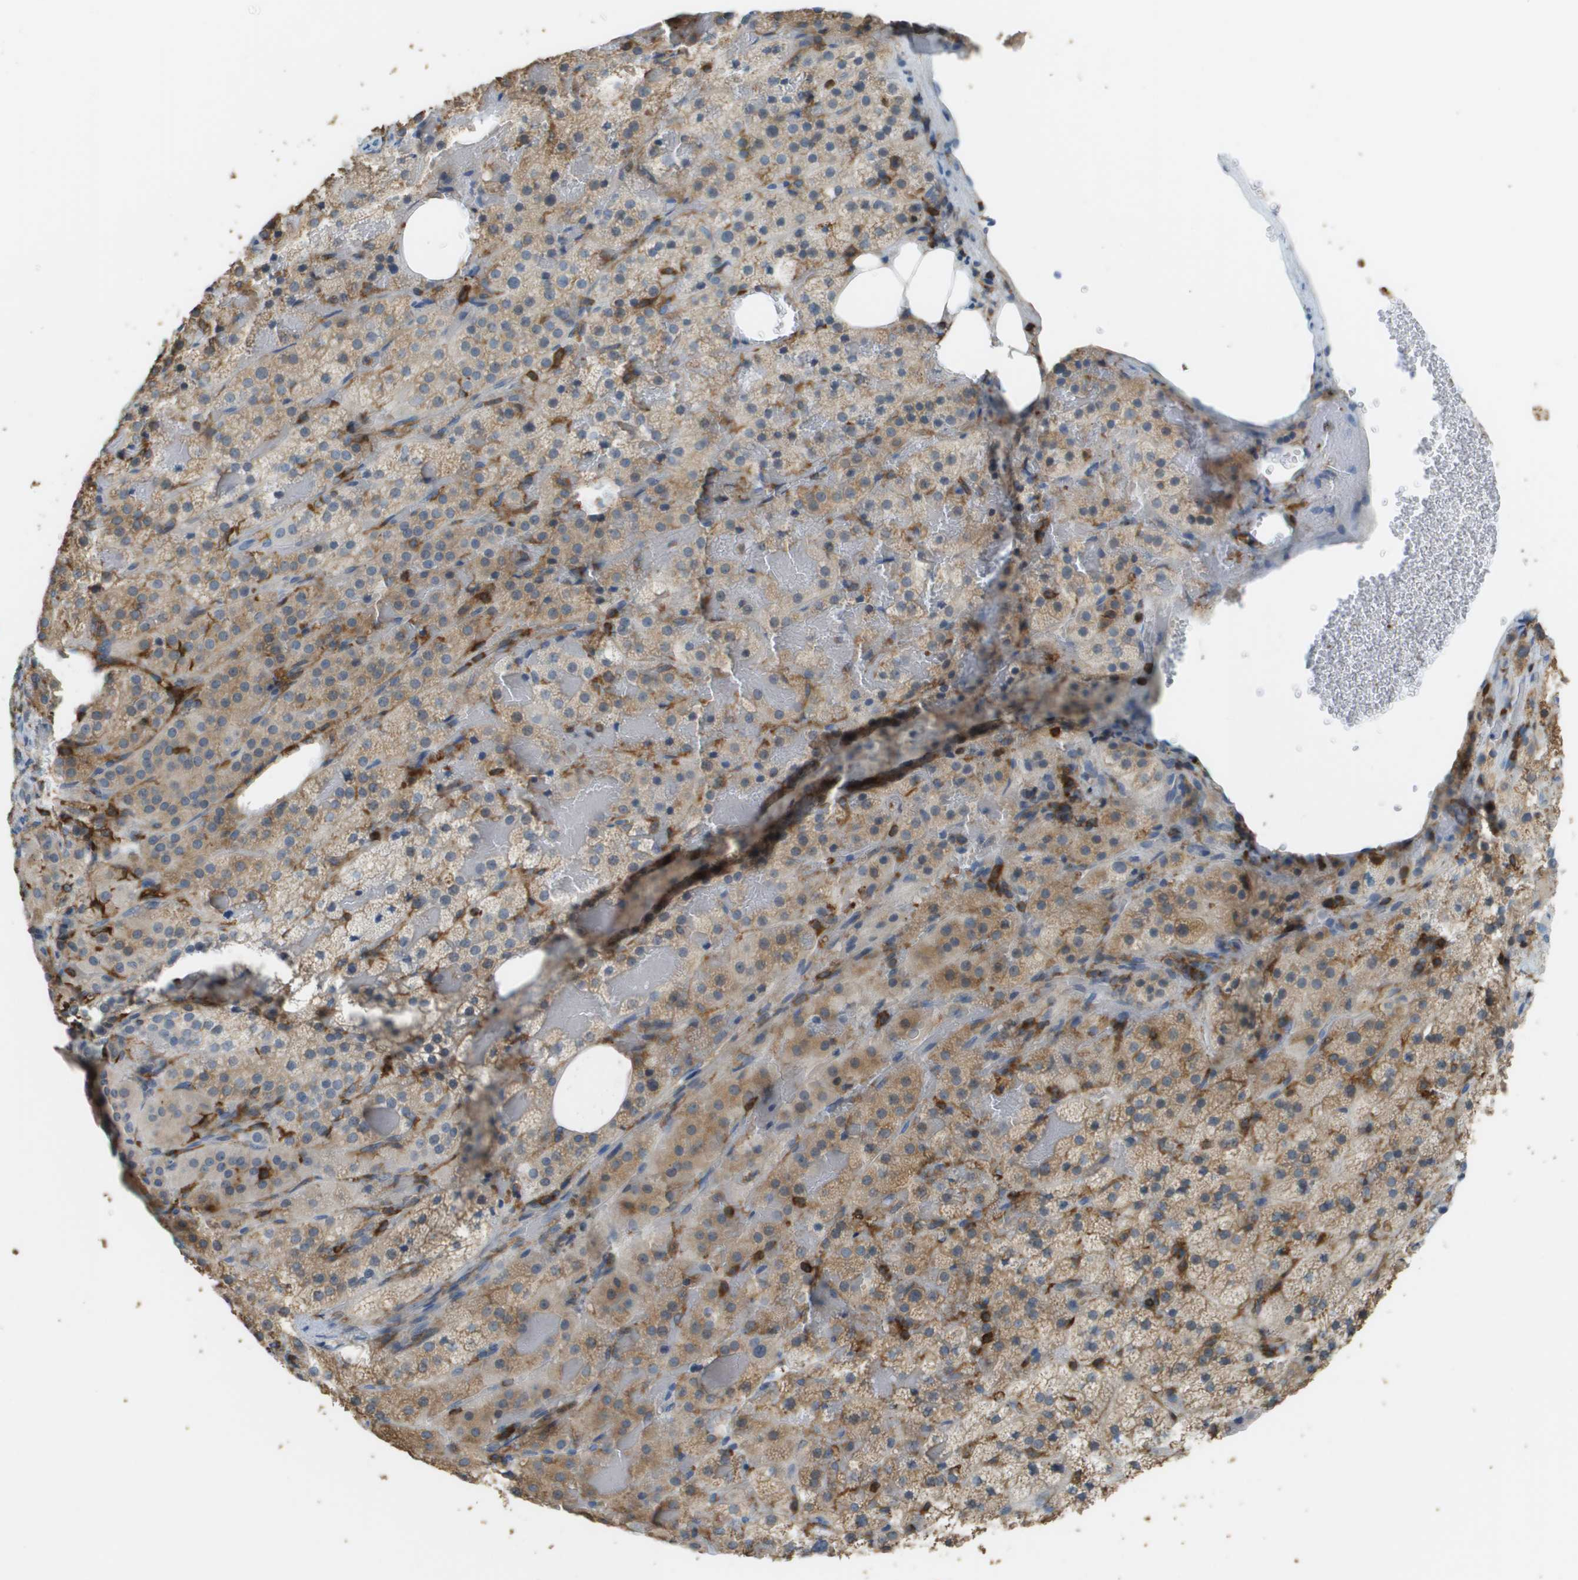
{"staining": {"intensity": "moderate", "quantity": ">75%", "location": "cytoplasmic/membranous"}, "tissue": "adrenal gland", "cell_type": "Glandular cells", "image_type": "normal", "snomed": [{"axis": "morphology", "description": "Normal tissue, NOS"}, {"axis": "topography", "description": "Adrenal gland"}], "caption": "Adrenal gland stained with immunohistochemistry (IHC) displays moderate cytoplasmic/membranous staining in approximately >75% of glandular cells. The staining was performed using DAB, with brown indicating positive protein expression. Nuclei are stained blue with hematoxylin.", "gene": "APBB1IP", "patient": {"sex": "female", "age": 59}}